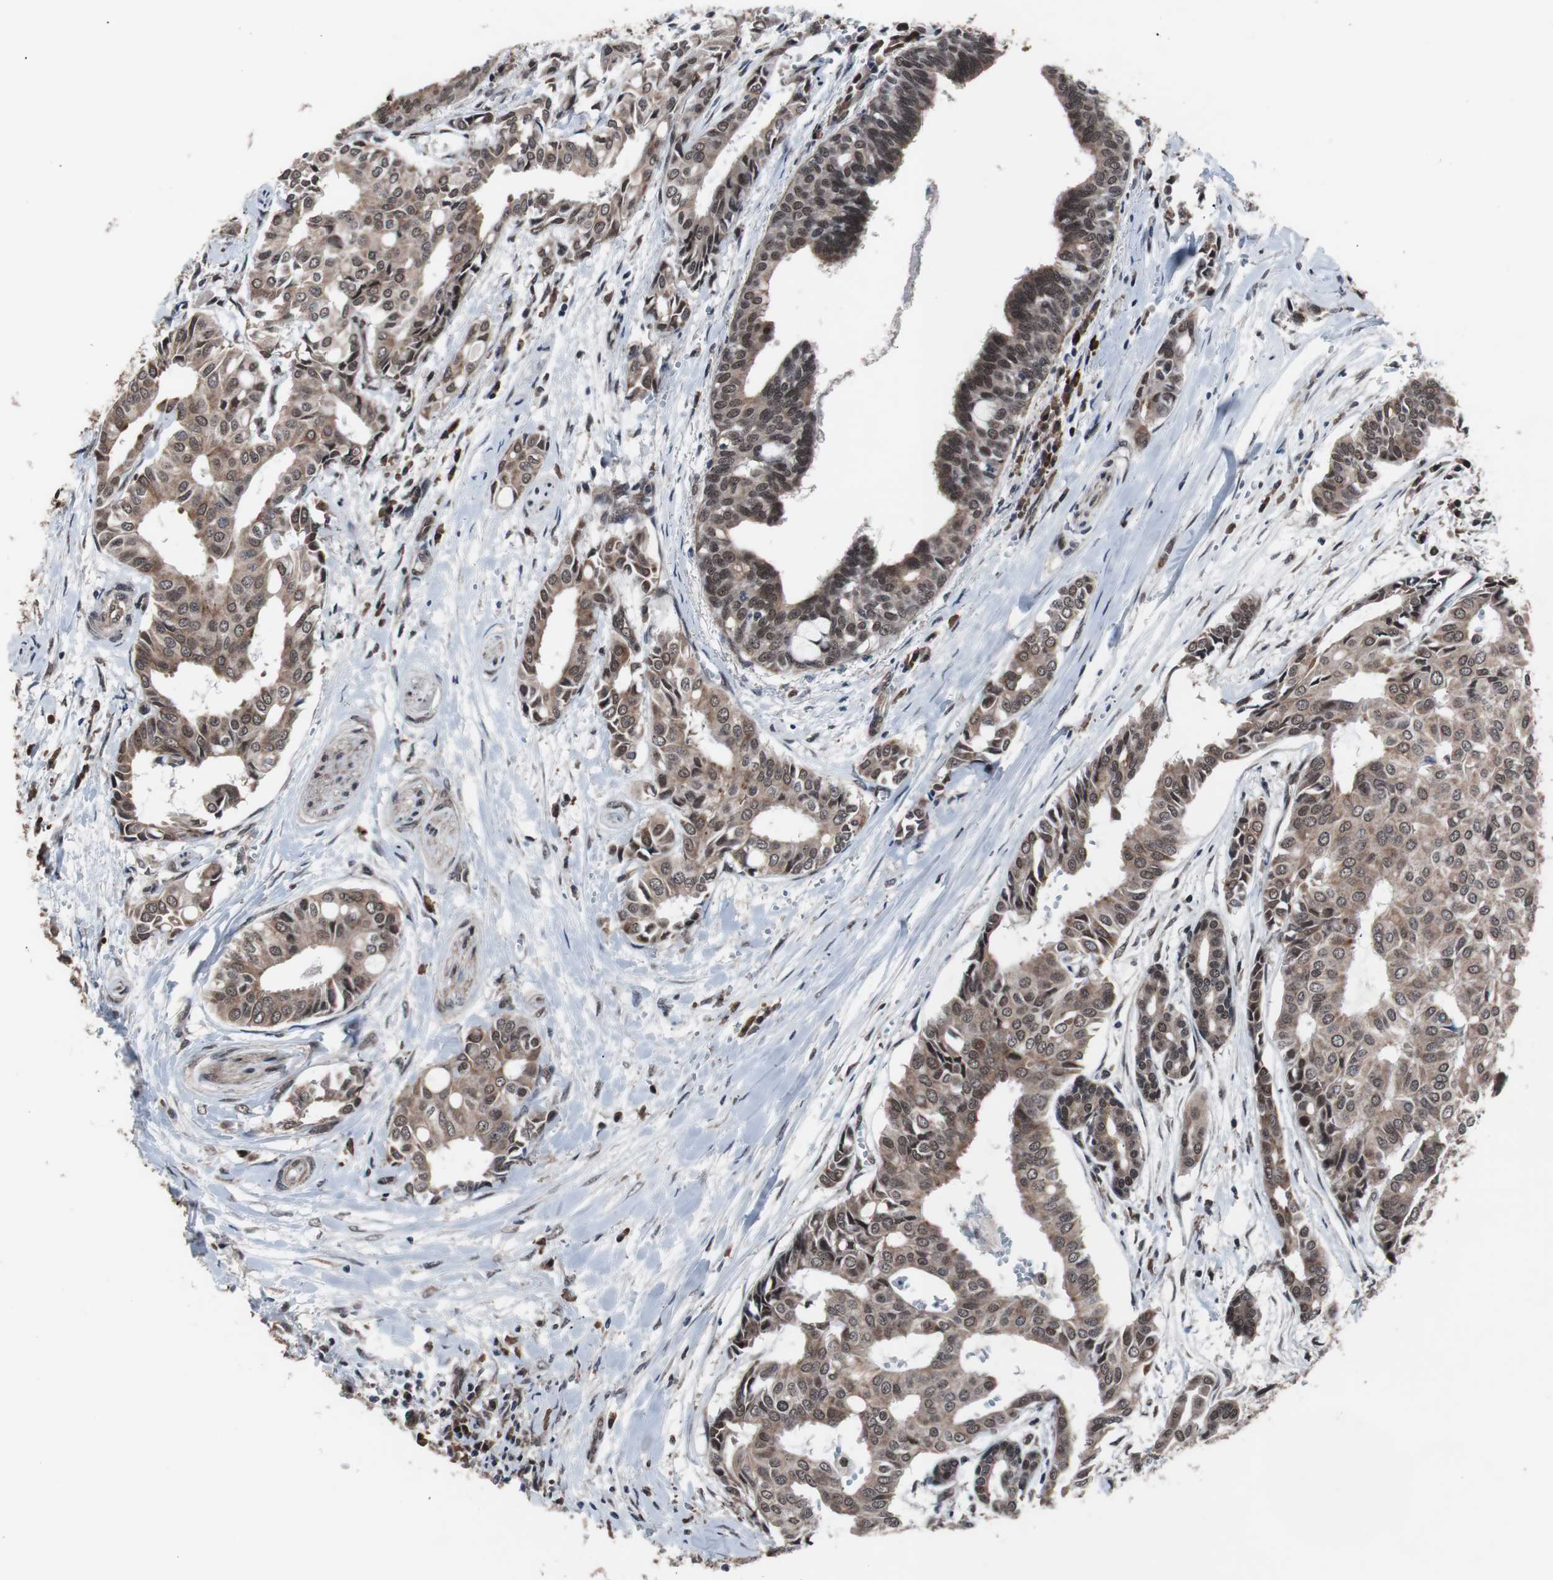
{"staining": {"intensity": "moderate", "quantity": ">75%", "location": "cytoplasmic/membranous,nuclear"}, "tissue": "head and neck cancer", "cell_type": "Tumor cells", "image_type": "cancer", "snomed": [{"axis": "morphology", "description": "Adenocarcinoma, NOS"}, {"axis": "topography", "description": "Salivary gland"}, {"axis": "topography", "description": "Head-Neck"}], "caption": "A histopathology image of head and neck cancer (adenocarcinoma) stained for a protein shows moderate cytoplasmic/membranous and nuclear brown staining in tumor cells.", "gene": "GTF2F2", "patient": {"sex": "female", "age": 59}}